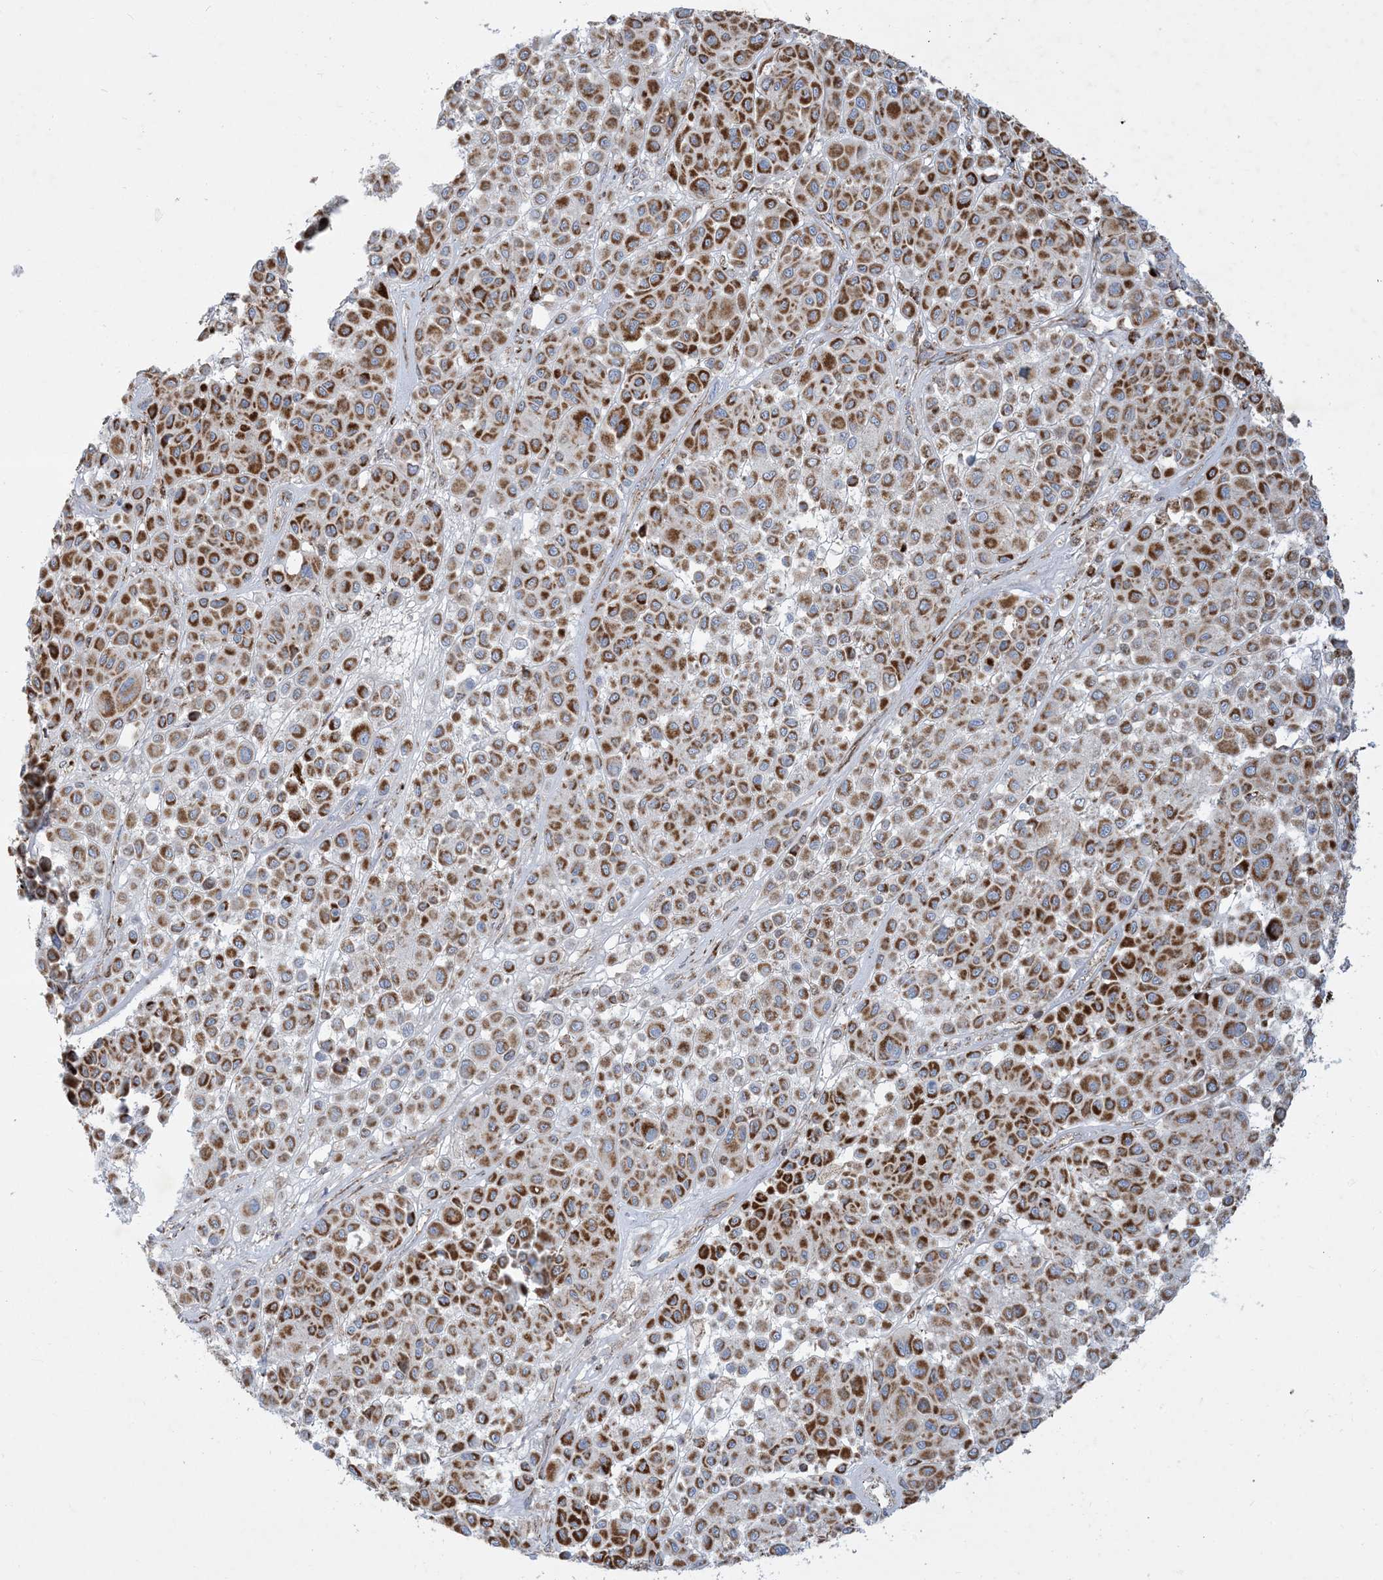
{"staining": {"intensity": "strong", "quantity": ">75%", "location": "cytoplasmic/membranous"}, "tissue": "melanoma", "cell_type": "Tumor cells", "image_type": "cancer", "snomed": [{"axis": "morphology", "description": "Malignant melanoma, Metastatic site"}, {"axis": "topography", "description": "Soft tissue"}], "caption": "A photomicrograph showing strong cytoplasmic/membranous positivity in about >75% of tumor cells in melanoma, as visualized by brown immunohistochemical staining.", "gene": "BEND4", "patient": {"sex": "male", "age": 41}}